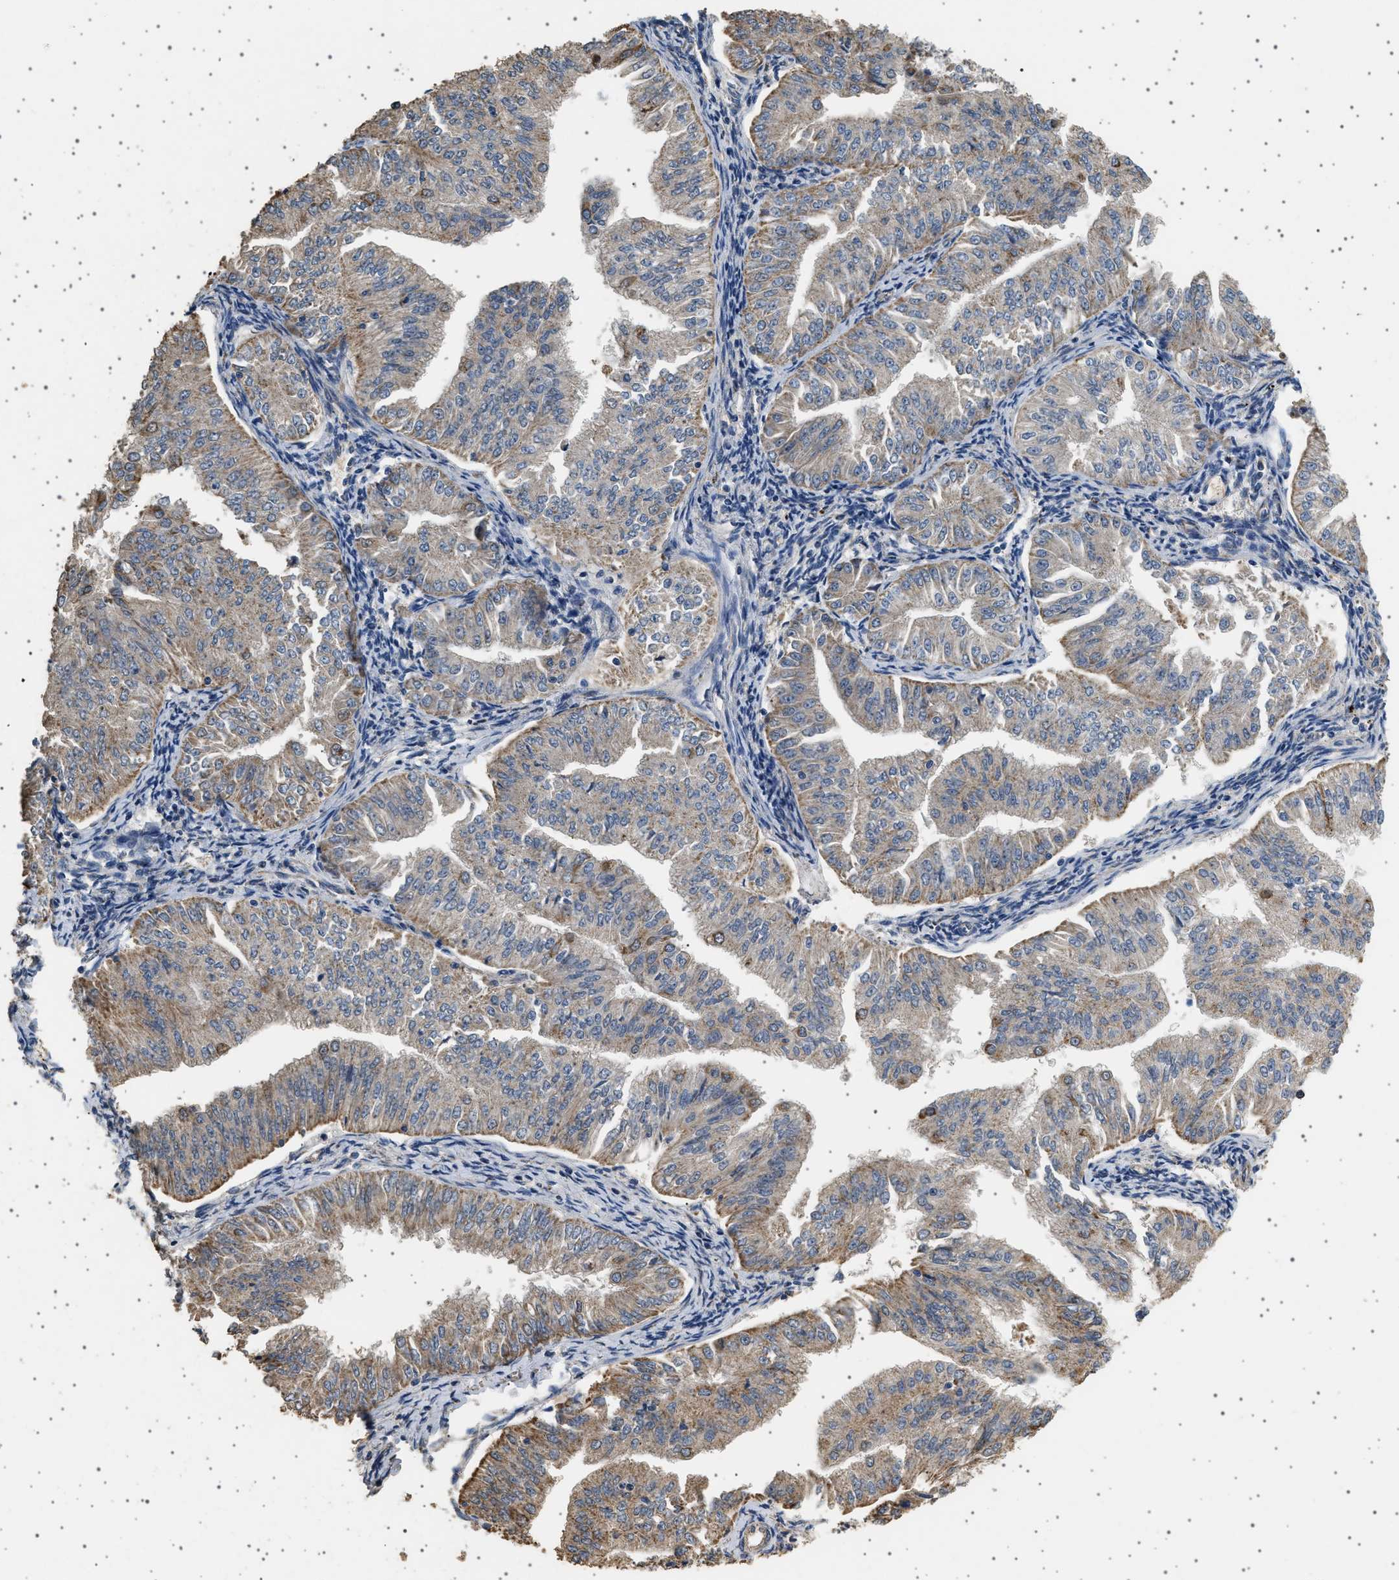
{"staining": {"intensity": "moderate", "quantity": ">75%", "location": "cytoplasmic/membranous"}, "tissue": "endometrial cancer", "cell_type": "Tumor cells", "image_type": "cancer", "snomed": [{"axis": "morphology", "description": "Normal tissue, NOS"}, {"axis": "morphology", "description": "Adenocarcinoma, NOS"}, {"axis": "topography", "description": "Endometrium"}], "caption": "A photomicrograph of endometrial adenocarcinoma stained for a protein reveals moderate cytoplasmic/membranous brown staining in tumor cells.", "gene": "KCNA4", "patient": {"sex": "female", "age": 53}}